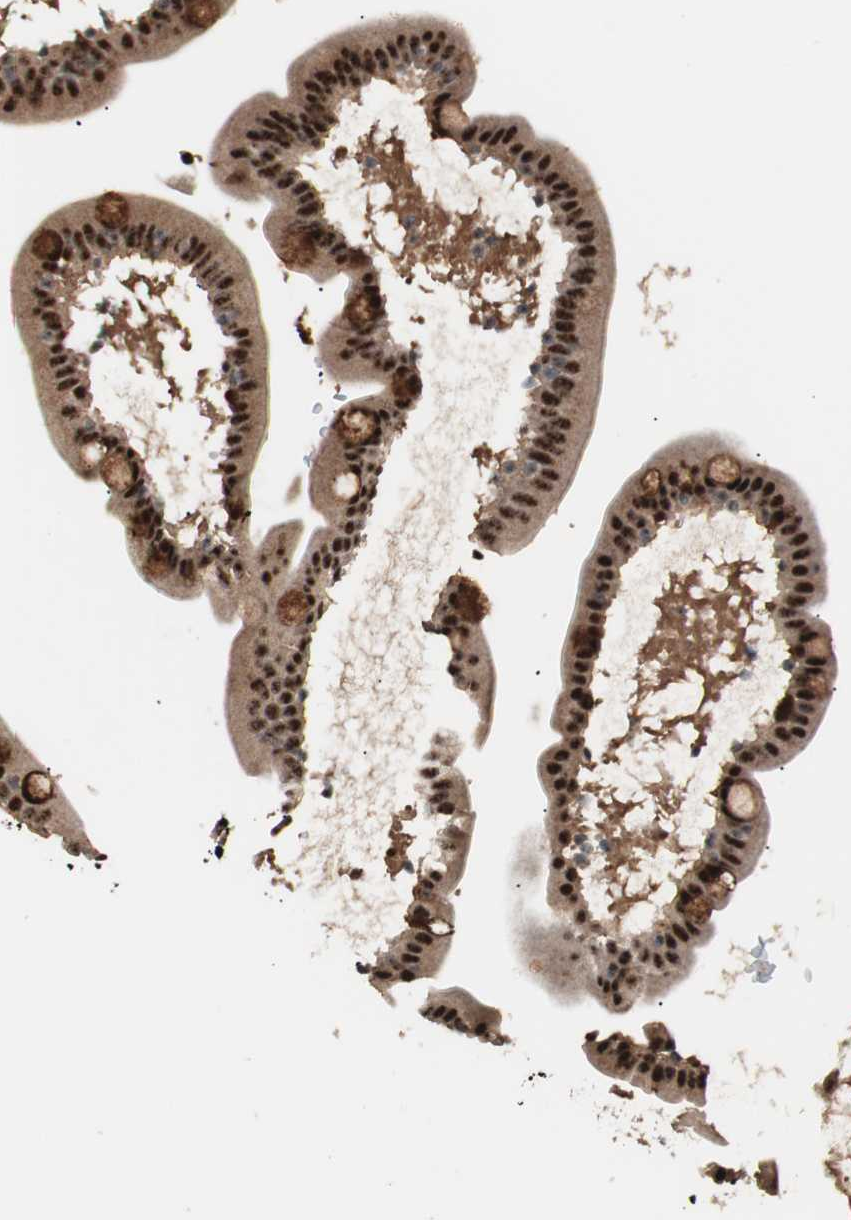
{"staining": {"intensity": "strong", "quantity": ">75%", "location": "cytoplasmic/membranous,nuclear"}, "tissue": "duodenum", "cell_type": "Glandular cells", "image_type": "normal", "snomed": [{"axis": "morphology", "description": "Normal tissue, NOS"}, {"axis": "topography", "description": "Duodenum"}], "caption": "High-magnification brightfield microscopy of benign duodenum stained with DAB (3,3'-diaminobenzidine) (brown) and counterstained with hematoxylin (blue). glandular cells exhibit strong cytoplasmic/membranous,nuclear positivity is appreciated in approximately>75% of cells.", "gene": "NR5A2", "patient": {"sex": "male", "age": 54}}